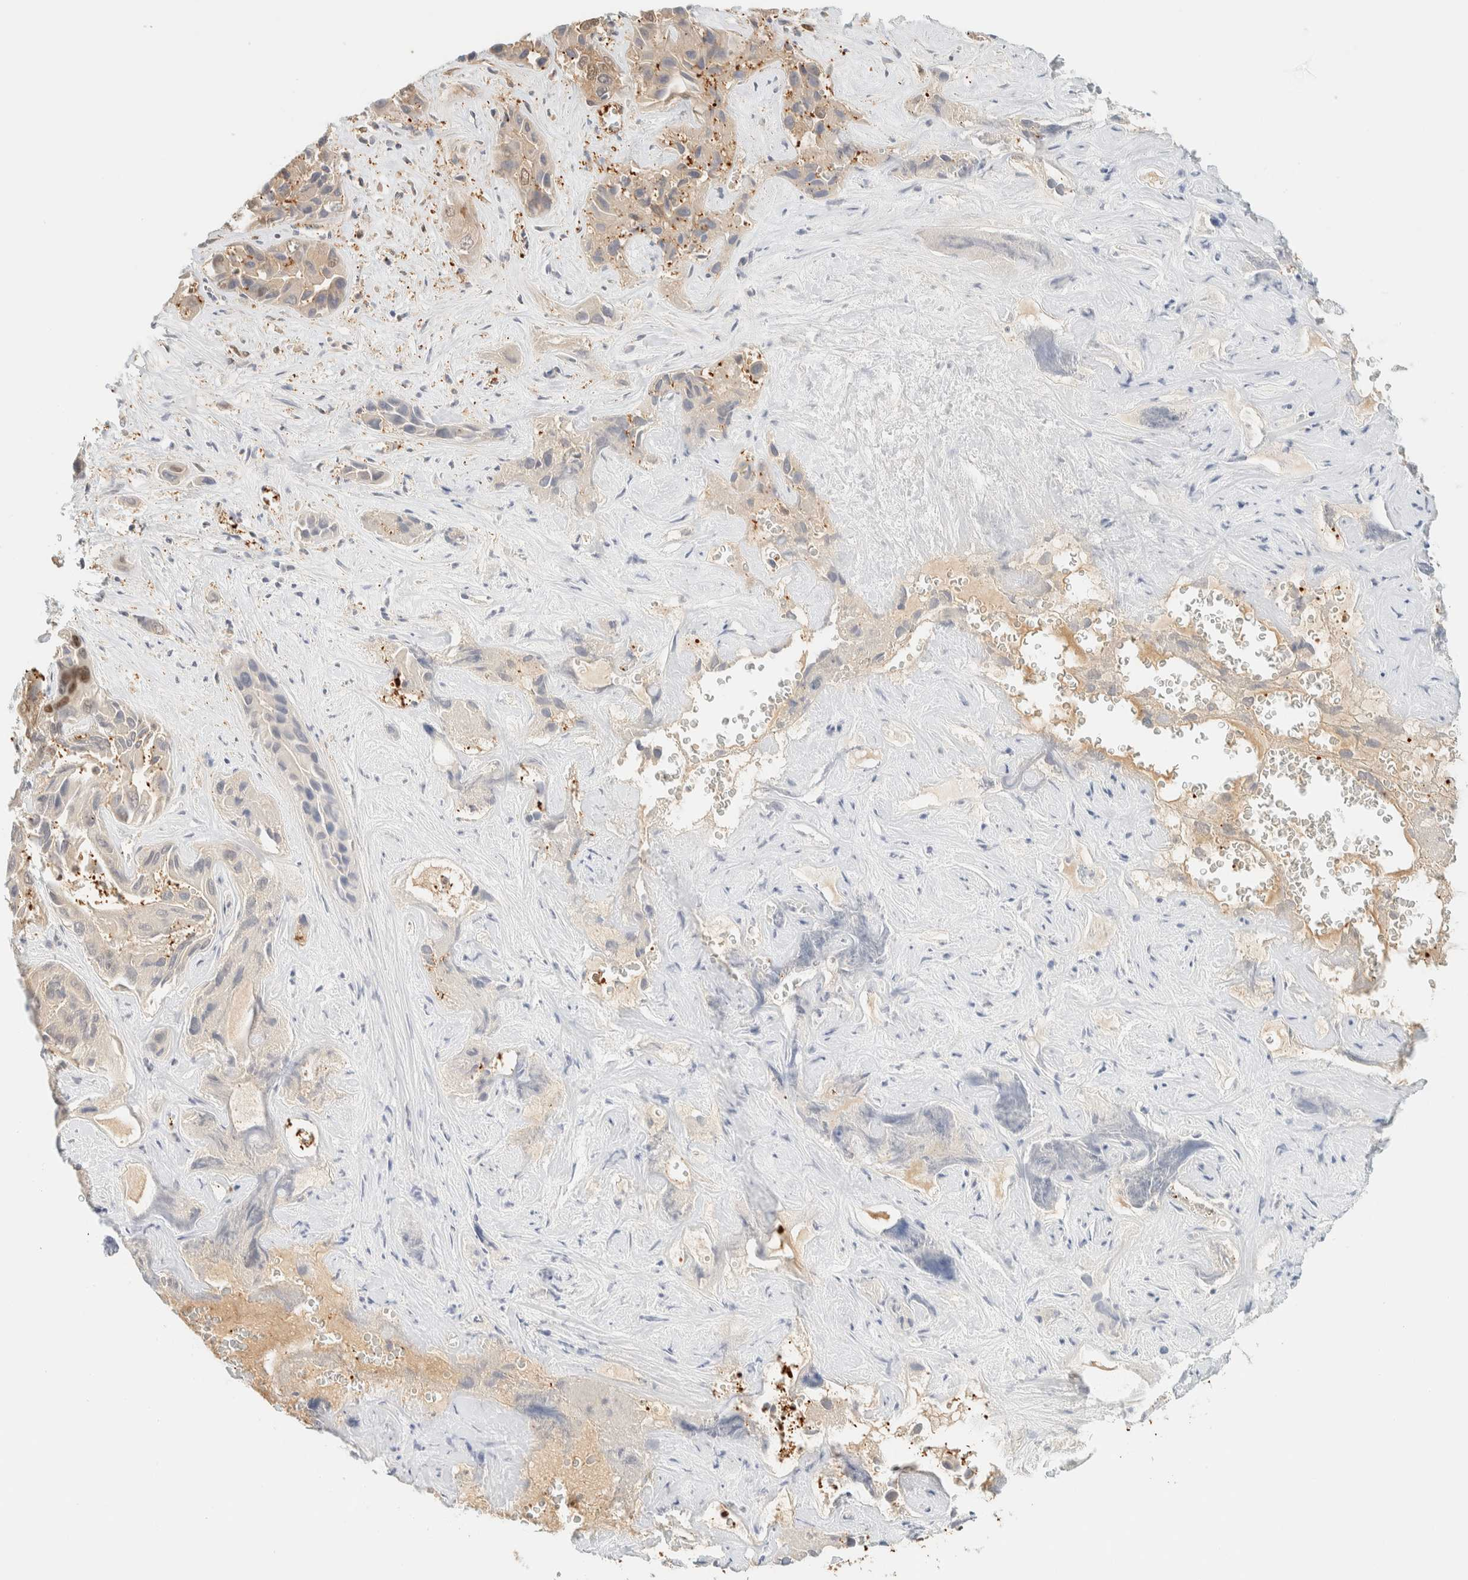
{"staining": {"intensity": "moderate", "quantity": "<25%", "location": "cytoplasmic/membranous,nuclear"}, "tissue": "liver cancer", "cell_type": "Tumor cells", "image_type": "cancer", "snomed": [{"axis": "morphology", "description": "Cholangiocarcinoma"}, {"axis": "topography", "description": "Liver"}], "caption": "DAB immunohistochemical staining of liver cancer (cholangiocarcinoma) displays moderate cytoplasmic/membranous and nuclear protein positivity in approximately <25% of tumor cells.", "gene": "ZBTB37", "patient": {"sex": "female", "age": 52}}